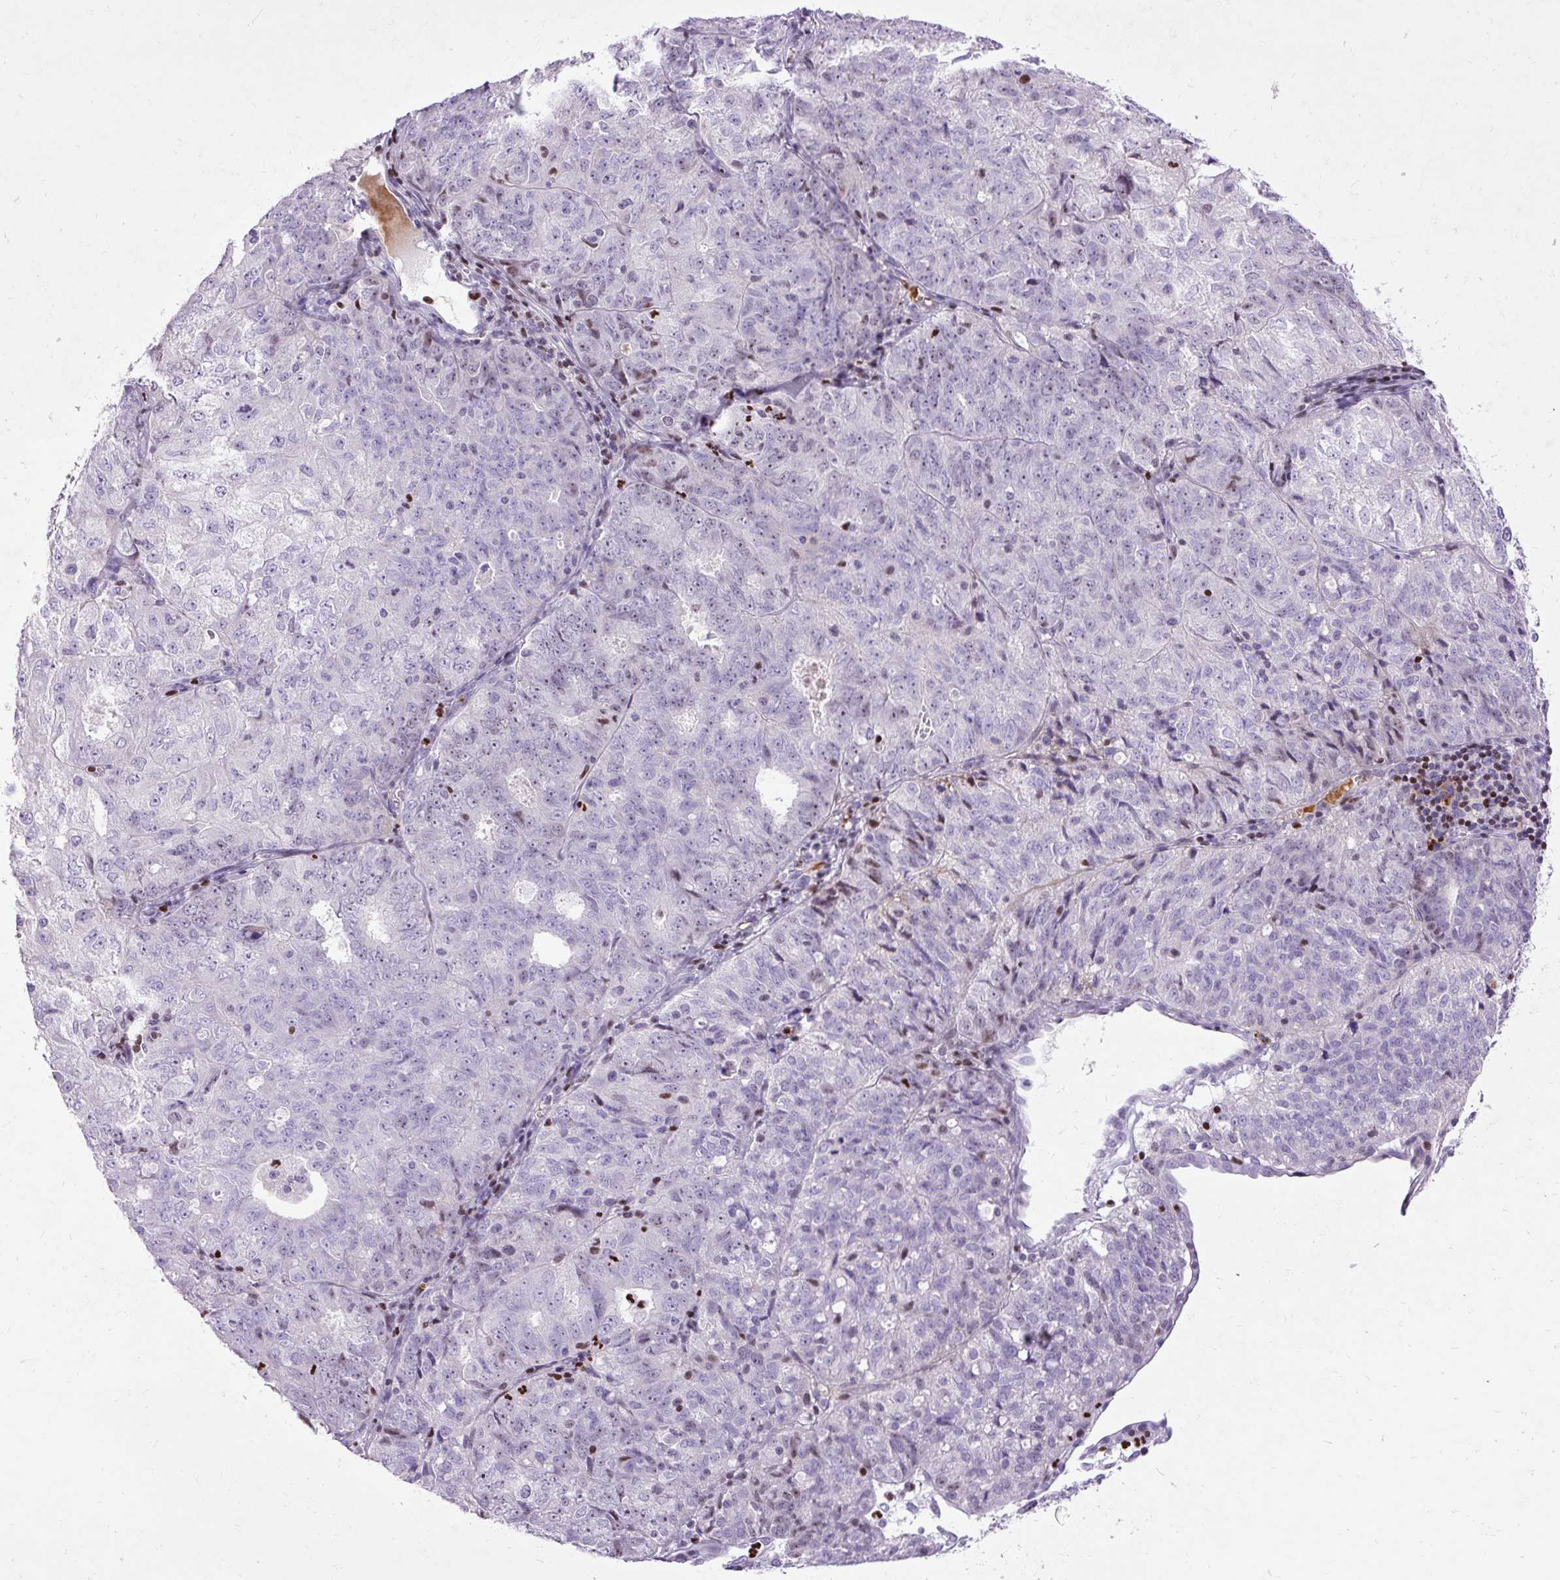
{"staining": {"intensity": "negative", "quantity": "none", "location": "none"}, "tissue": "endometrial cancer", "cell_type": "Tumor cells", "image_type": "cancer", "snomed": [{"axis": "morphology", "description": "Adenocarcinoma, NOS"}, {"axis": "topography", "description": "Endometrium"}], "caption": "Endometrial cancer (adenocarcinoma) was stained to show a protein in brown. There is no significant expression in tumor cells.", "gene": "SPC24", "patient": {"sex": "female", "age": 61}}